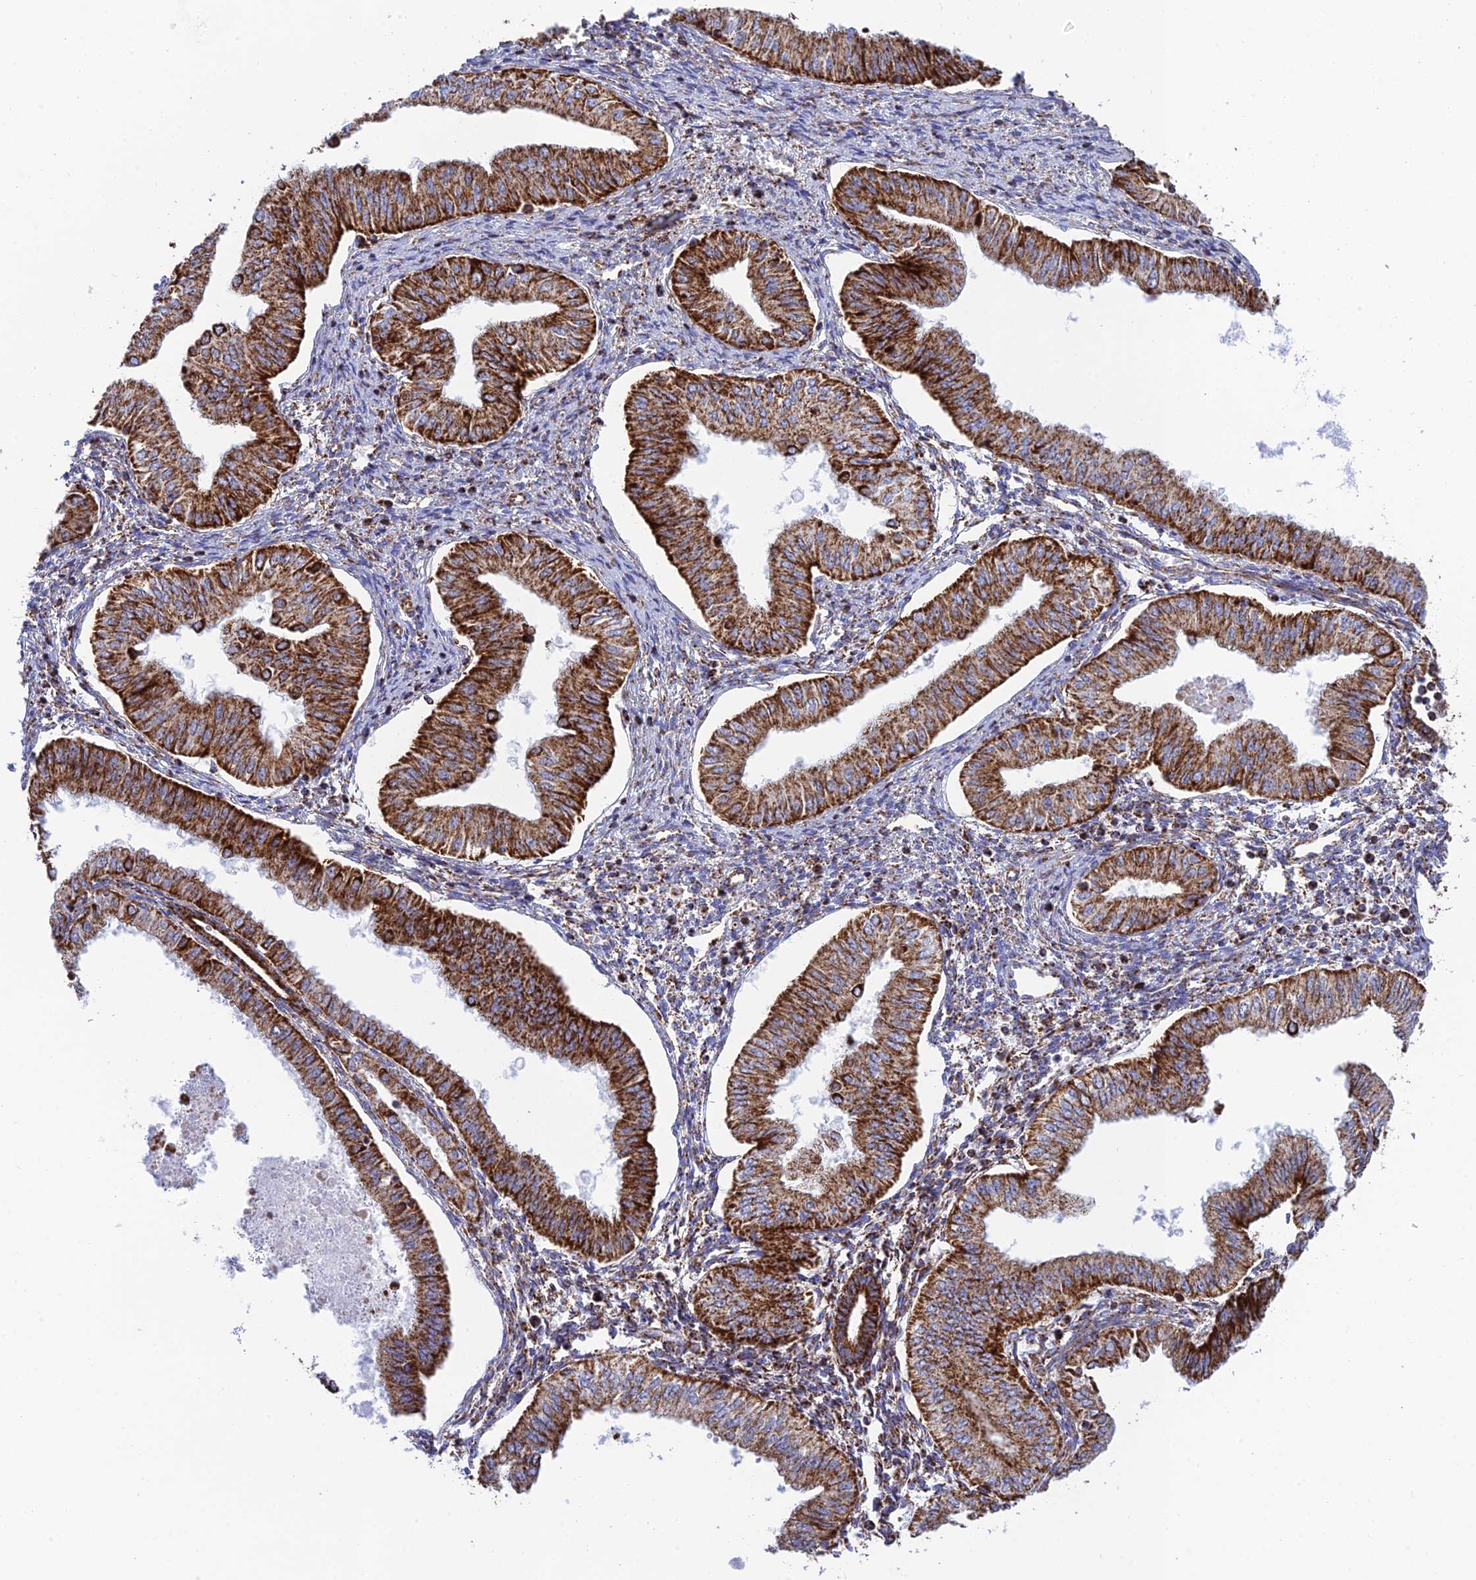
{"staining": {"intensity": "strong", "quantity": ">75%", "location": "cytoplasmic/membranous"}, "tissue": "endometrial cancer", "cell_type": "Tumor cells", "image_type": "cancer", "snomed": [{"axis": "morphology", "description": "Normal tissue, NOS"}, {"axis": "morphology", "description": "Adenocarcinoma, NOS"}, {"axis": "topography", "description": "Endometrium"}], "caption": "About >75% of tumor cells in endometrial cancer (adenocarcinoma) reveal strong cytoplasmic/membranous protein staining as visualized by brown immunohistochemical staining.", "gene": "CHCHD3", "patient": {"sex": "female", "age": 53}}